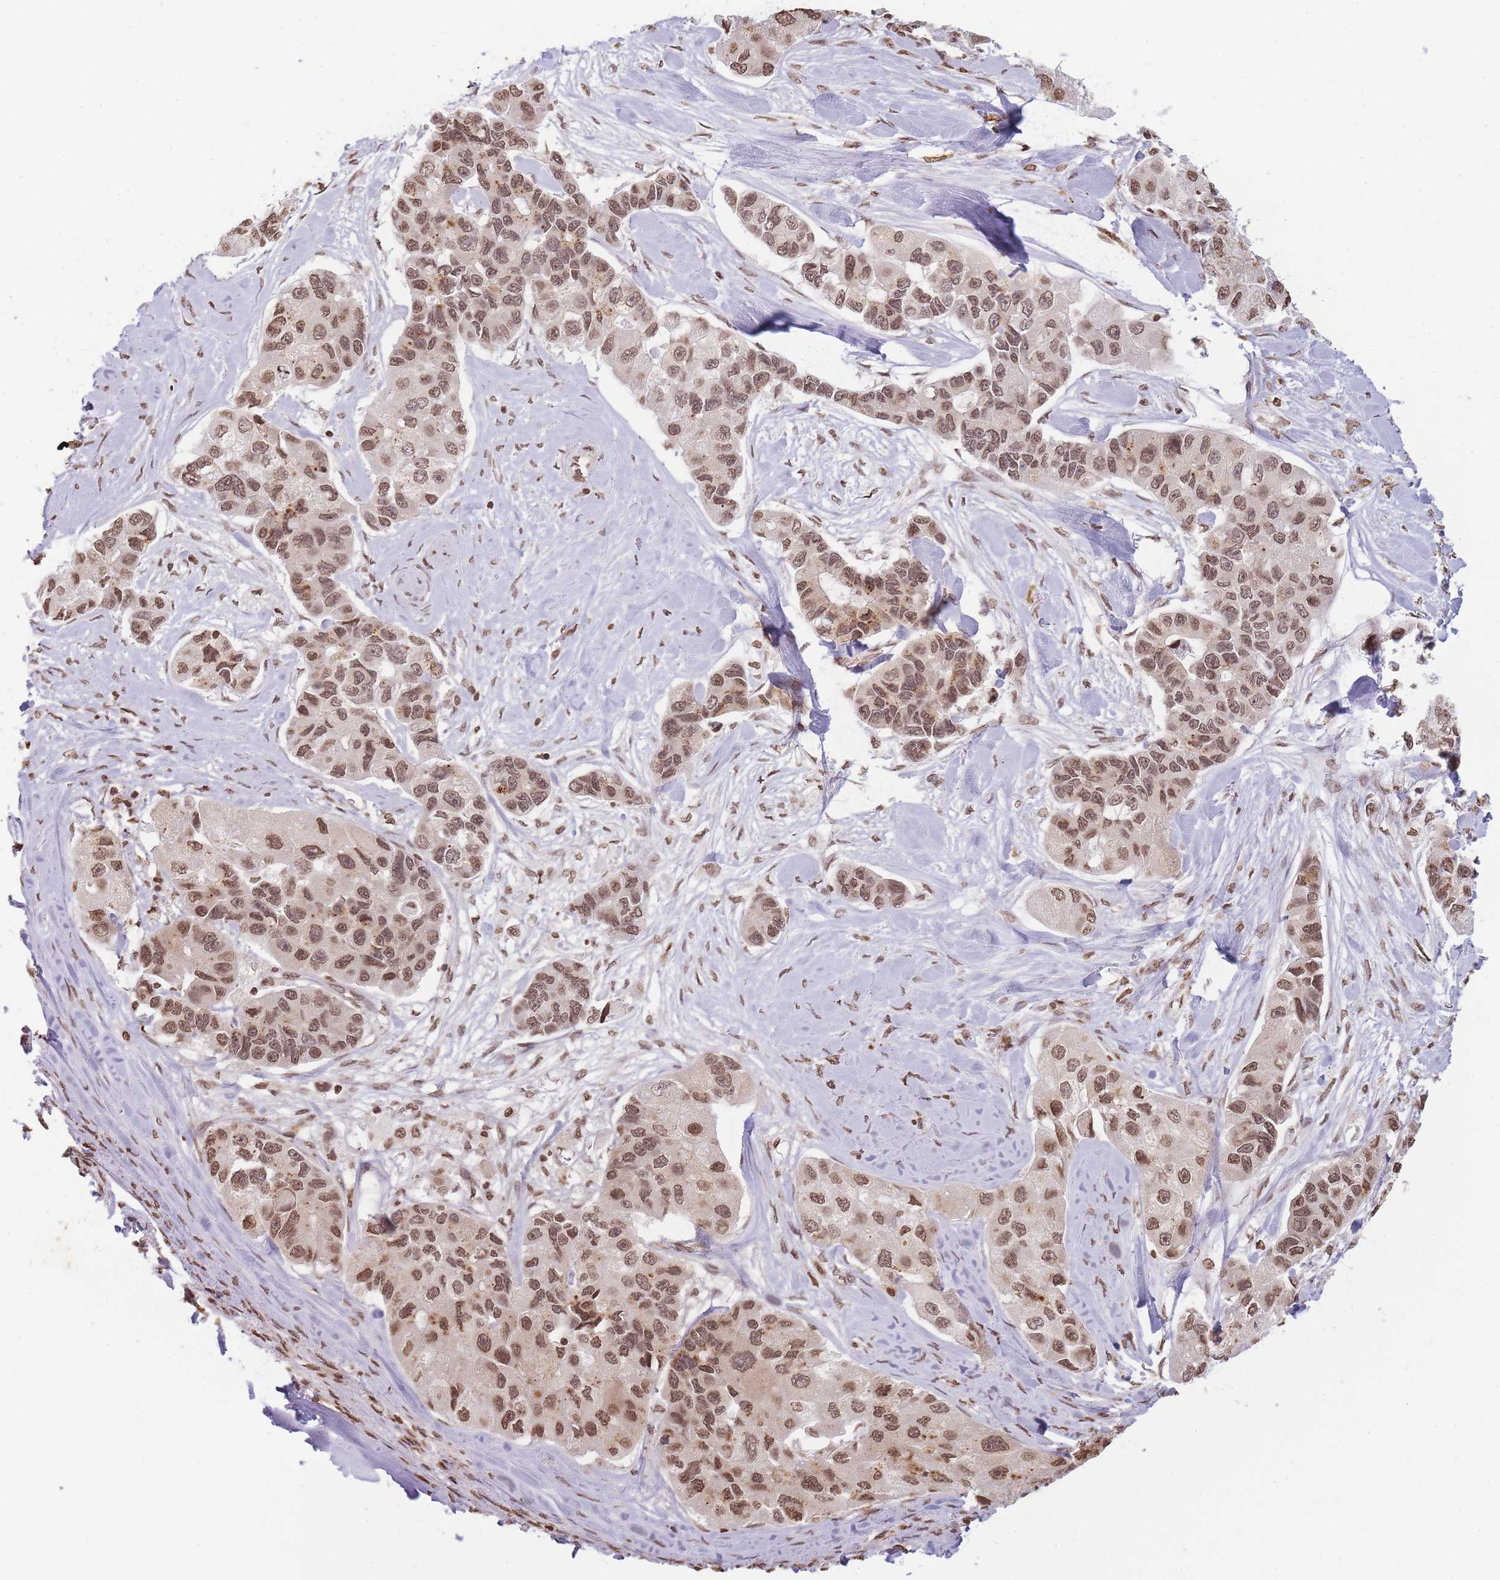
{"staining": {"intensity": "moderate", "quantity": ">75%", "location": "nuclear"}, "tissue": "lung cancer", "cell_type": "Tumor cells", "image_type": "cancer", "snomed": [{"axis": "morphology", "description": "Adenocarcinoma, NOS"}, {"axis": "topography", "description": "Lung"}], "caption": "Immunohistochemical staining of human lung cancer demonstrates medium levels of moderate nuclear expression in about >75% of tumor cells. Immunohistochemistry (ihc) stains the protein in brown and the nuclei are stained blue.", "gene": "WWTR1", "patient": {"sex": "female", "age": 54}}